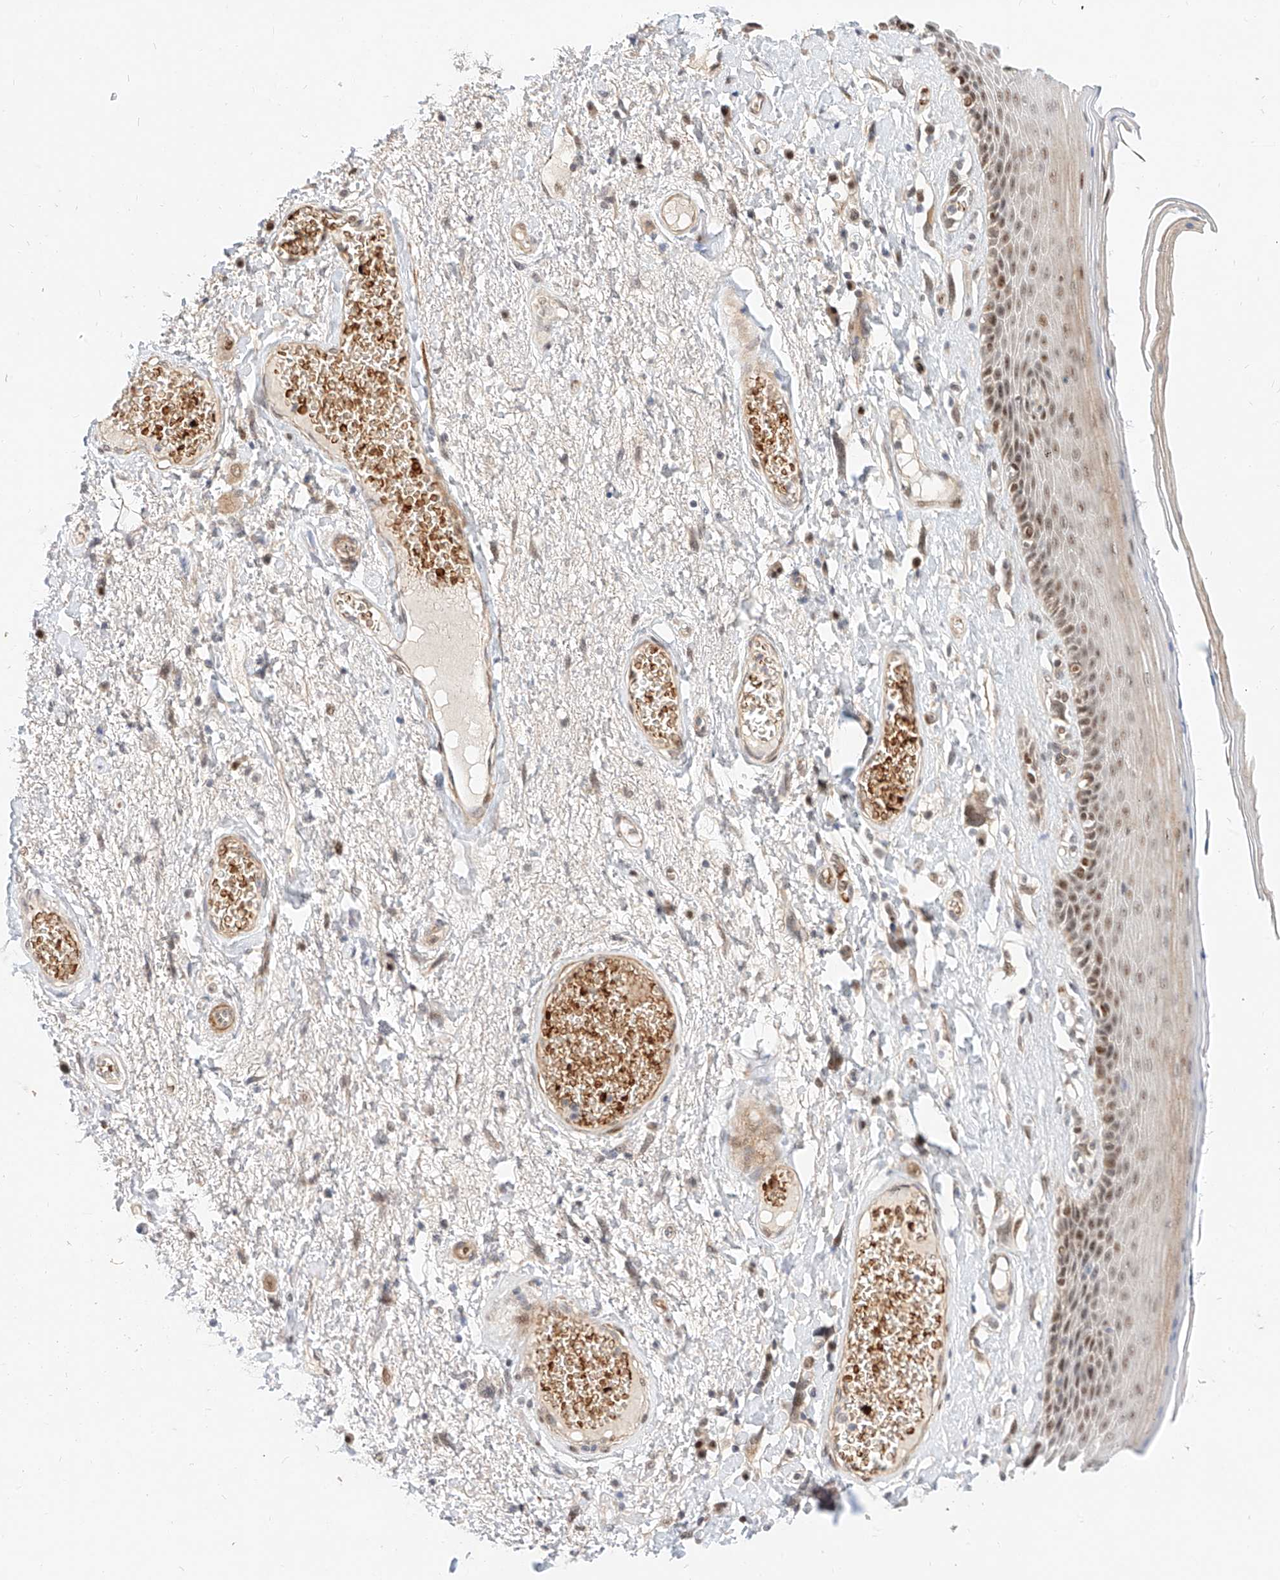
{"staining": {"intensity": "moderate", "quantity": ">75%", "location": "nuclear"}, "tissue": "skin", "cell_type": "Epidermal cells", "image_type": "normal", "snomed": [{"axis": "morphology", "description": "Normal tissue, NOS"}, {"axis": "topography", "description": "Anal"}], "caption": "Epidermal cells reveal medium levels of moderate nuclear expression in approximately >75% of cells in unremarkable skin. The staining was performed using DAB, with brown indicating positive protein expression. Nuclei are stained blue with hematoxylin.", "gene": "CBX8", "patient": {"sex": "male", "age": 69}}